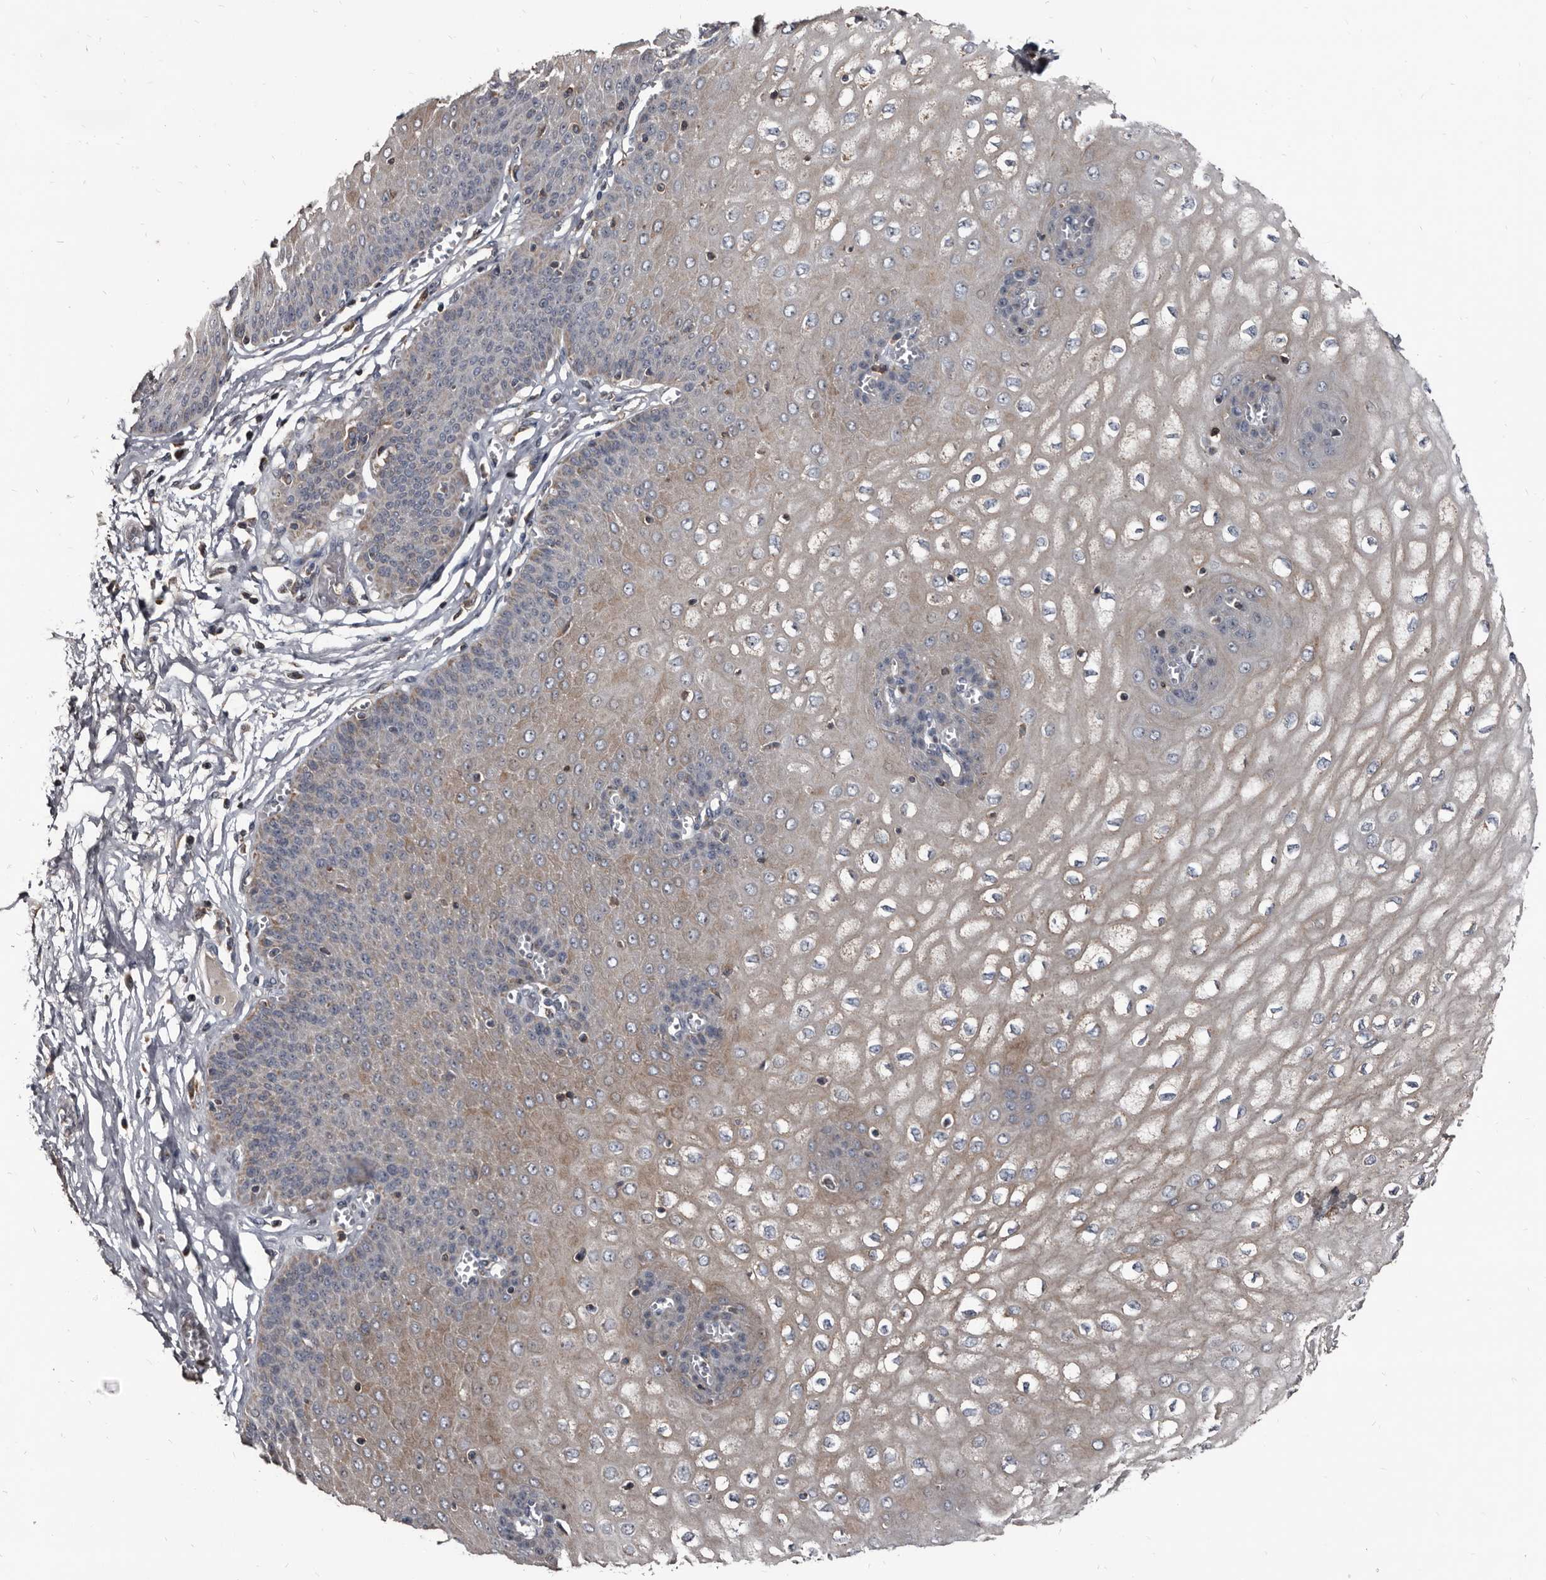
{"staining": {"intensity": "moderate", "quantity": "25%-75%", "location": "cytoplasmic/membranous"}, "tissue": "esophagus", "cell_type": "Squamous epithelial cells", "image_type": "normal", "snomed": [{"axis": "morphology", "description": "Normal tissue, NOS"}, {"axis": "topography", "description": "Esophagus"}], "caption": "Unremarkable esophagus demonstrates moderate cytoplasmic/membranous positivity in approximately 25%-75% of squamous epithelial cells.", "gene": "GREB1", "patient": {"sex": "male", "age": 60}}